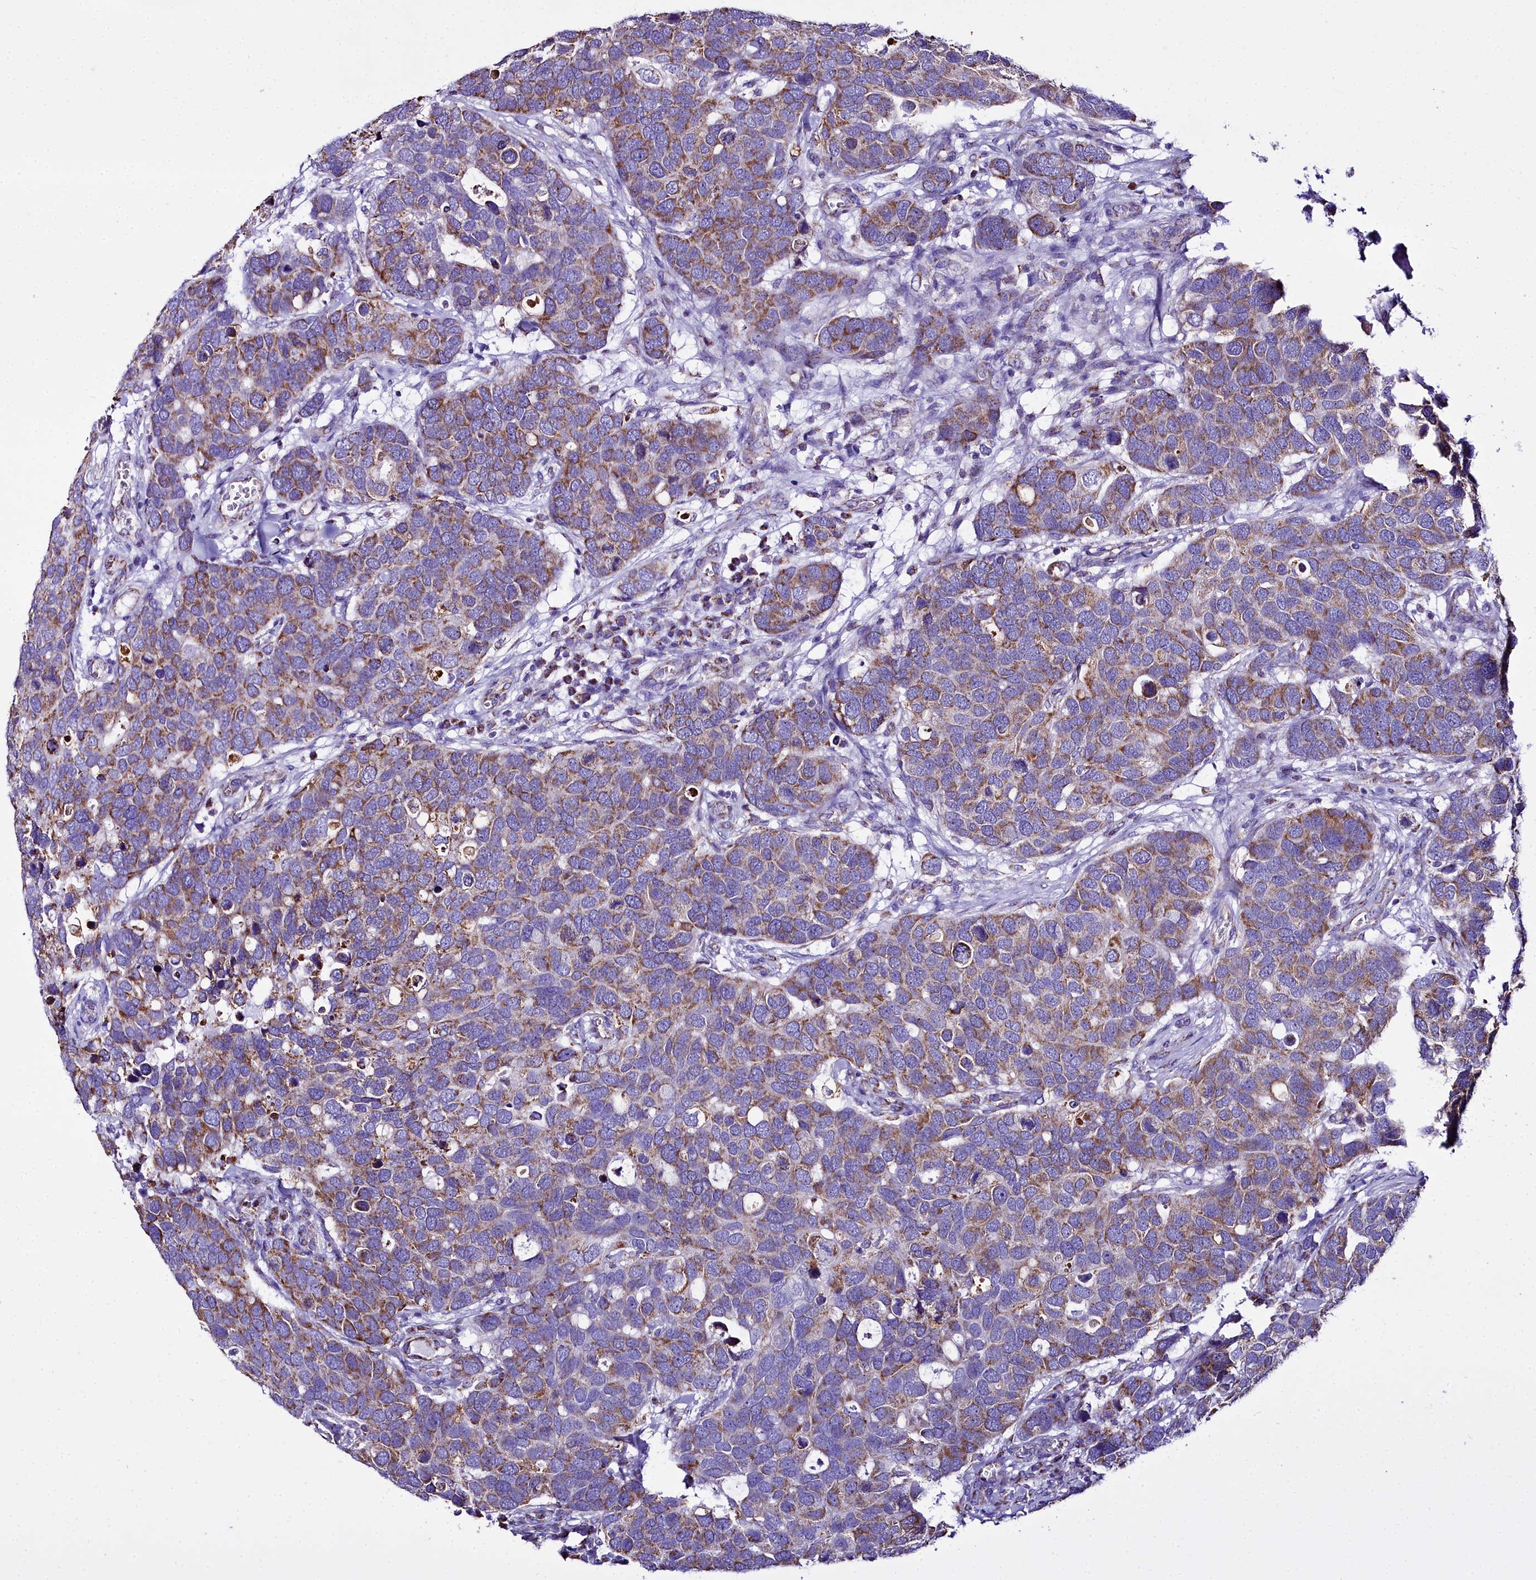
{"staining": {"intensity": "moderate", "quantity": ">75%", "location": "cytoplasmic/membranous"}, "tissue": "breast cancer", "cell_type": "Tumor cells", "image_type": "cancer", "snomed": [{"axis": "morphology", "description": "Duct carcinoma"}, {"axis": "topography", "description": "Breast"}], "caption": "IHC (DAB (3,3'-diaminobenzidine)) staining of breast invasive ductal carcinoma demonstrates moderate cytoplasmic/membranous protein staining in about >75% of tumor cells.", "gene": "WDFY3", "patient": {"sex": "female", "age": 83}}